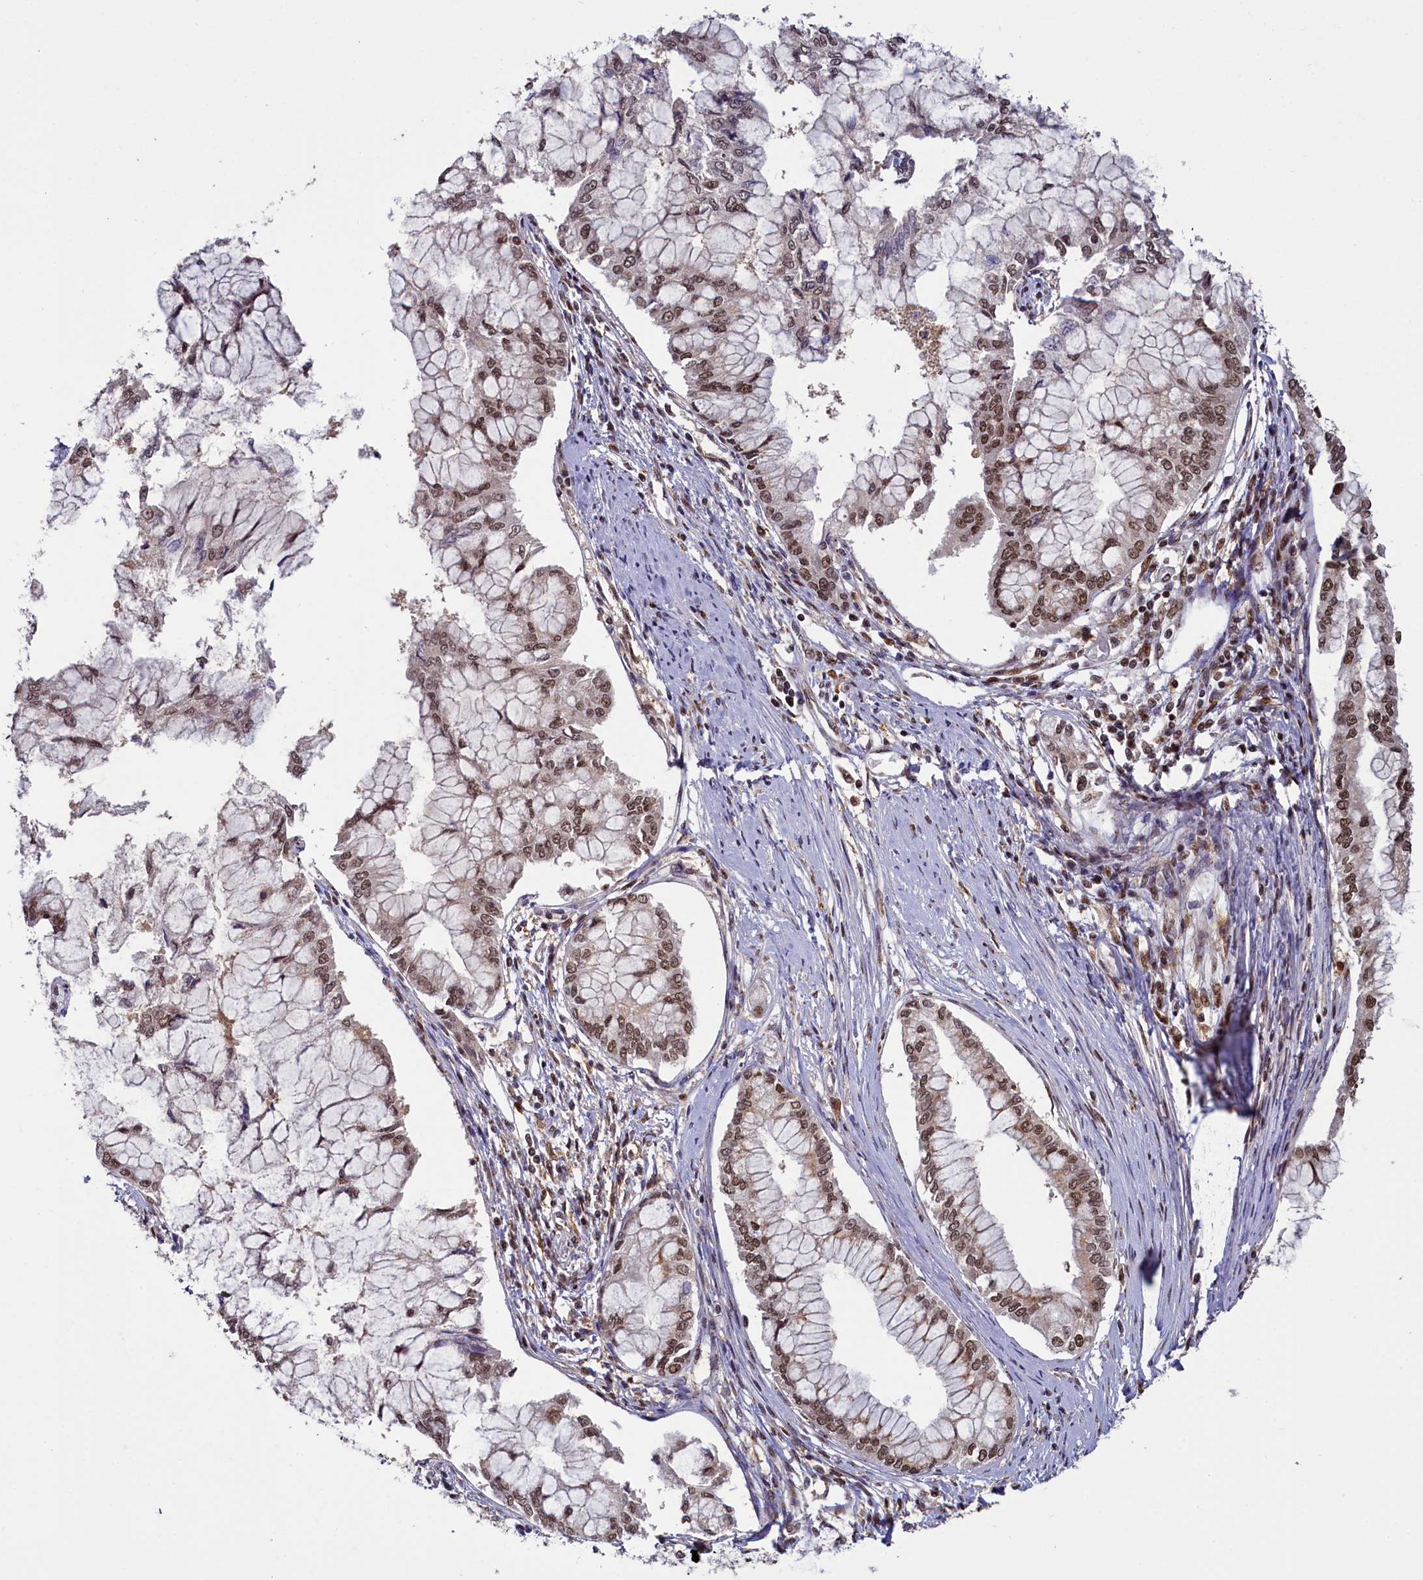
{"staining": {"intensity": "moderate", "quantity": ">75%", "location": "nuclear"}, "tissue": "pancreatic cancer", "cell_type": "Tumor cells", "image_type": "cancer", "snomed": [{"axis": "morphology", "description": "Adenocarcinoma, NOS"}, {"axis": "topography", "description": "Pancreas"}], "caption": "Tumor cells exhibit moderate nuclear expression in about >75% of cells in adenocarcinoma (pancreatic).", "gene": "PPHLN1", "patient": {"sex": "male", "age": 46}}